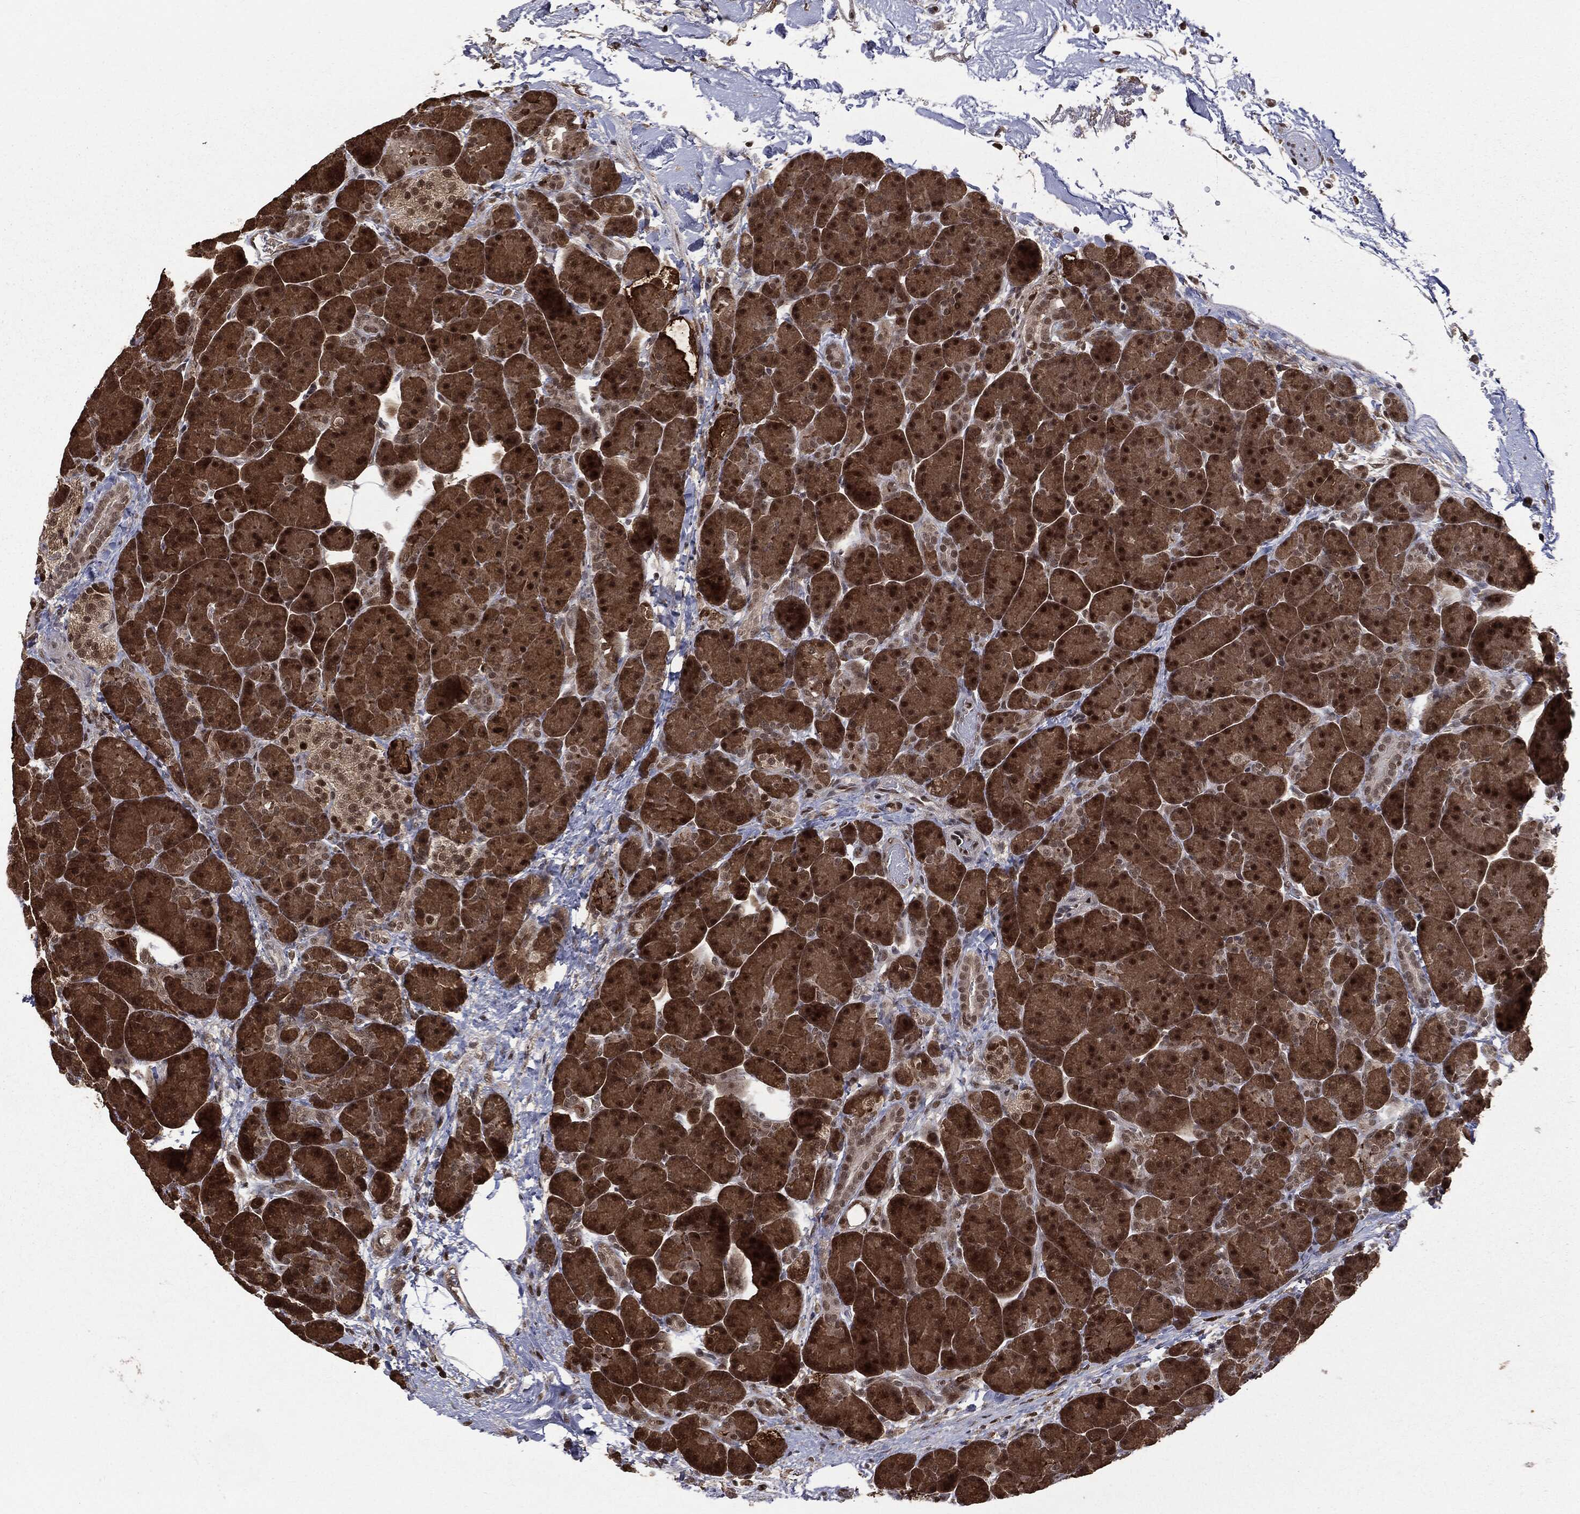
{"staining": {"intensity": "strong", "quantity": ">75%", "location": "cytoplasmic/membranous,nuclear"}, "tissue": "pancreas", "cell_type": "Exocrine glandular cells", "image_type": "normal", "snomed": [{"axis": "morphology", "description": "Normal tissue, NOS"}, {"axis": "topography", "description": "Pancreas"}], "caption": "A high-resolution micrograph shows immunohistochemistry (IHC) staining of benign pancreas, which shows strong cytoplasmic/membranous,nuclear staining in about >75% of exocrine glandular cells. The staining was performed using DAB (3,3'-diaminobenzidine) to visualize the protein expression in brown, while the nuclei were stained in blue with hematoxylin (Magnification: 20x).", "gene": "JMJD6", "patient": {"sex": "female", "age": 63}}